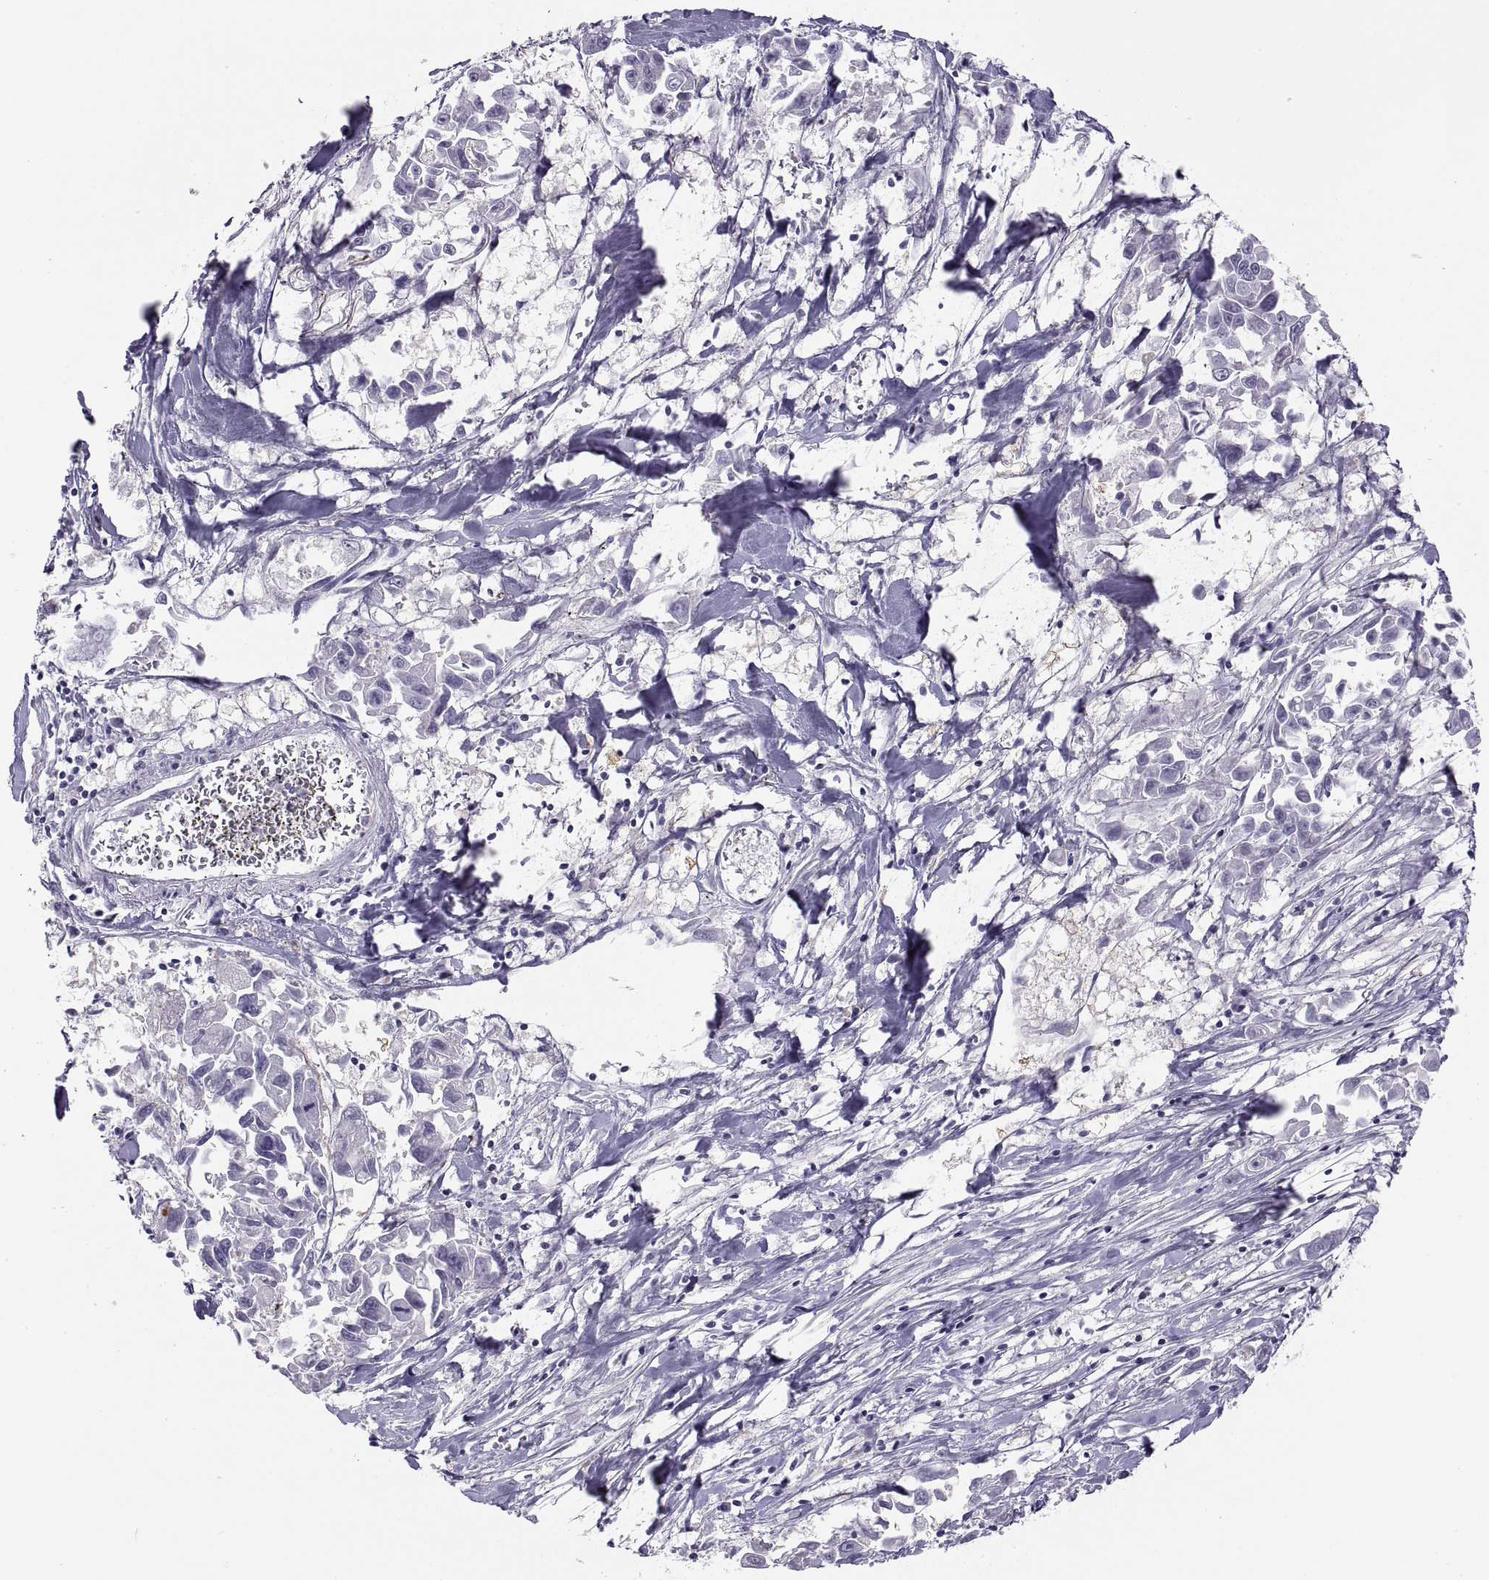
{"staining": {"intensity": "negative", "quantity": "none", "location": "none"}, "tissue": "pancreatic cancer", "cell_type": "Tumor cells", "image_type": "cancer", "snomed": [{"axis": "morphology", "description": "Adenocarcinoma, NOS"}, {"axis": "topography", "description": "Pancreas"}], "caption": "This photomicrograph is of pancreatic cancer stained with IHC to label a protein in brown with the nuclei are counter-stained blue. There is no expression in tumor cells. The staining was performed using DAB to visualize the protein expression in brown, while the nuclei were stained in blue with hematoxylin (Magnification: 20x).", "gene": "TTC21A", "patient": {"sex": "female", "age": 83}}